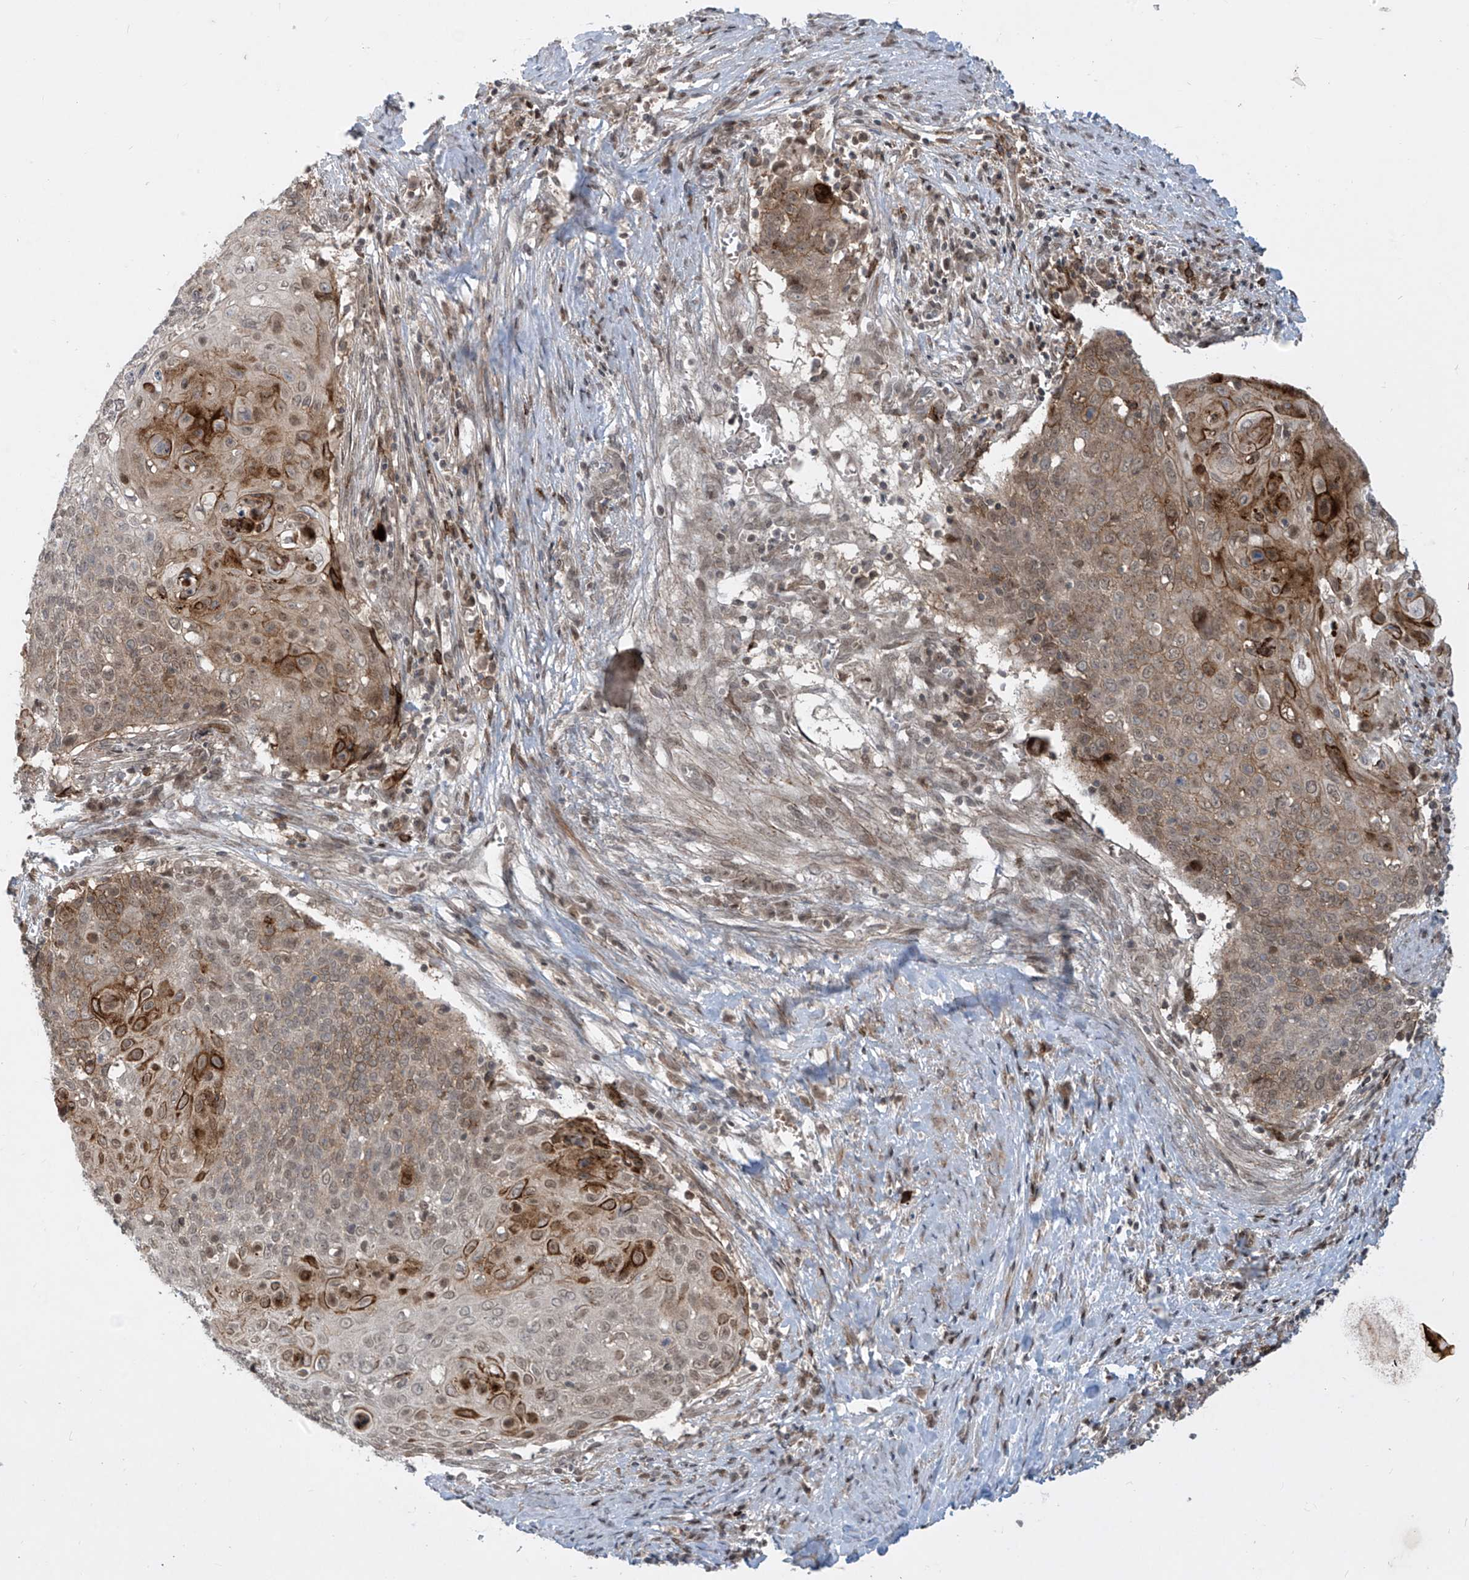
{"staining": {"intensity": "moderate", "quantity": "25%-75%", "location": "cytoplasmic/membranous,nuclear"}, "tissue": "cervical cancer", "cell_type": "Tumor cells", "image_type": "cancer", "snomed": [{"axis": "morphology", "description": "Squamous cell carcinoma, NOS"}, {"axis": "topography", "description": "Cervix"}], "caption": "Tumor cells exhibit medium levels of moderate cytoplasmic/membranous and nuclear positivity in about 25%-75% of cells in cervical cancer. The staining was performed using DAB (3,3'-diaminobenzidine), with brown indicating positive protein expression. Nuclei are stained blue with hematoxylin.", "gene": "LAGE3", "patient": {"sex": "female", "age": 39}}